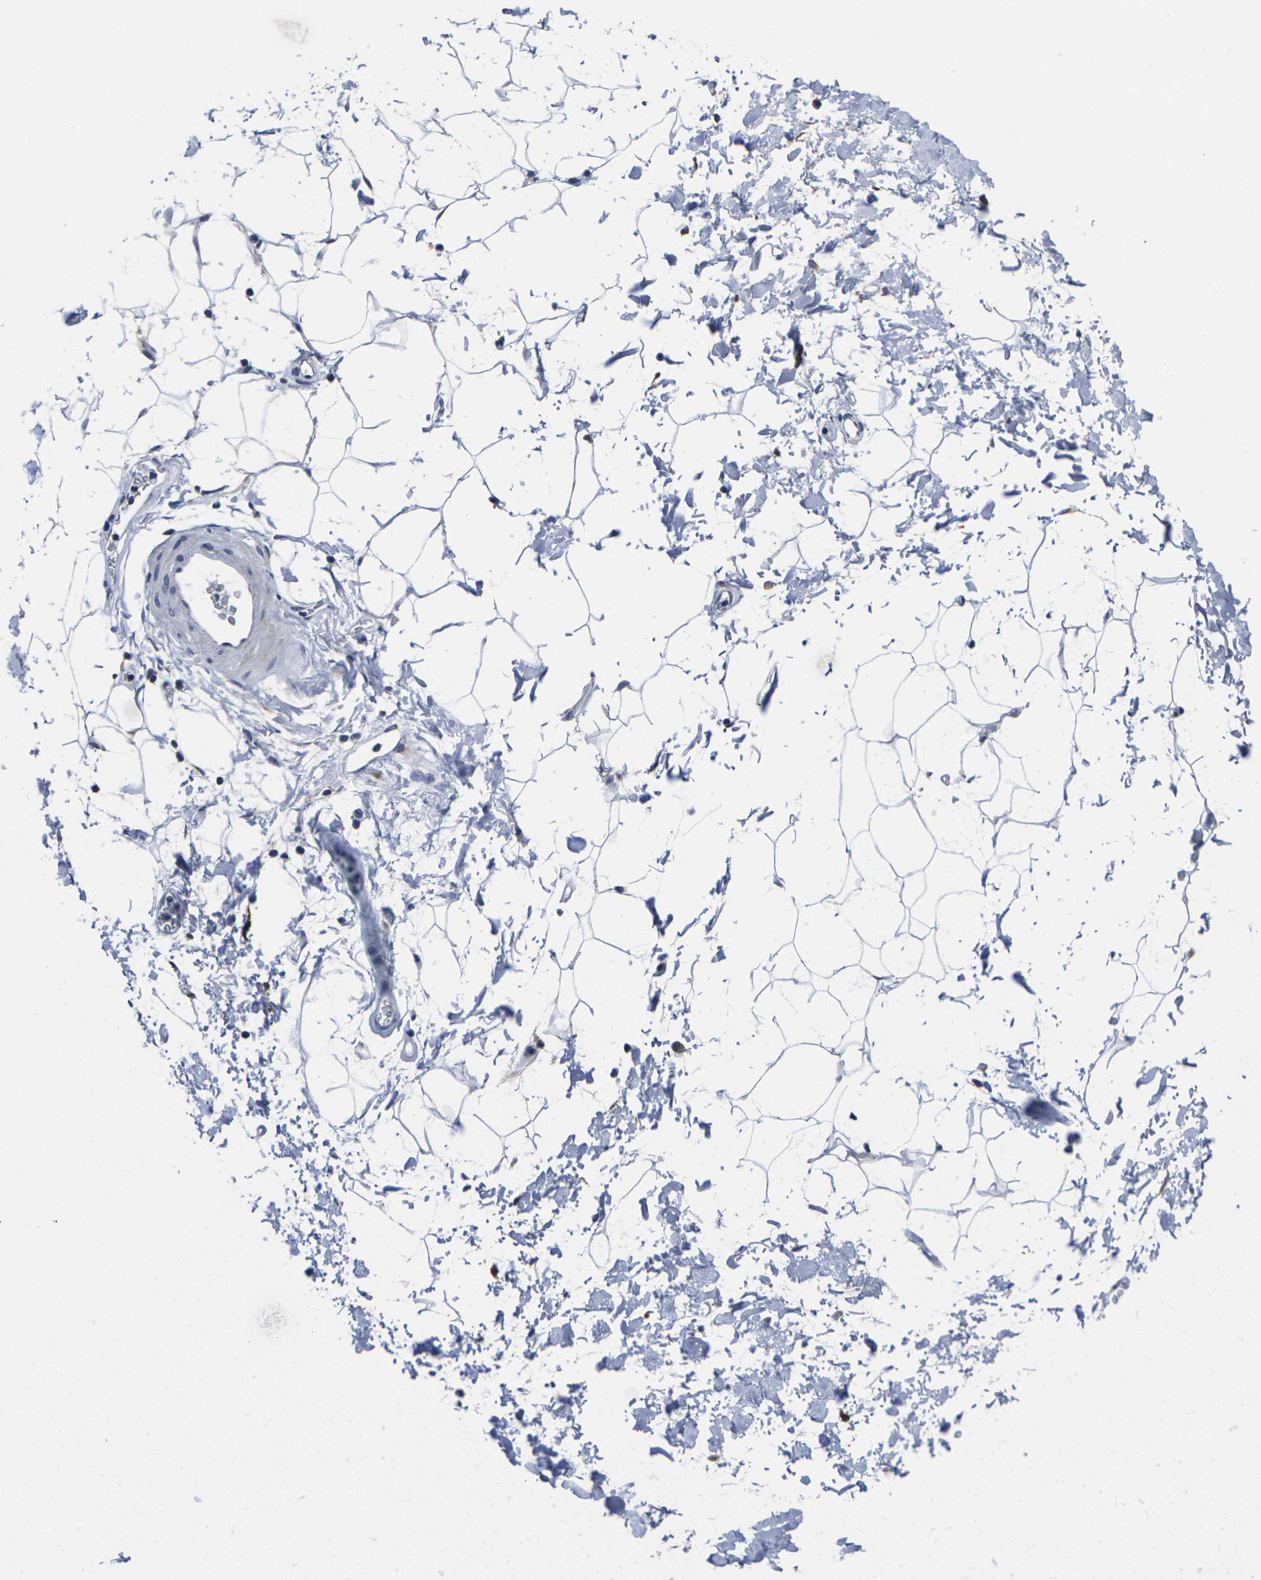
{"staining": {"intensity": "negative", "quantity": "none", "location": "none"}, "tissue": "adipose tissue", "cell_type": "Adipocytes", "image_type": "normal", "snomed": [{"axis": "morphology", "description": "Normal tissue, NOS"}, {"axis": "topography", "description": "Soft tissue"}], "caption": "A micrograph of adipose tissue stained for a protein displays no brown staining in adipocytes. The staining was performed using DAB to visualize the protein expression in brown, while the nuclei were stained in blue with hematoxylin (Magnification: 20x).", "gene": "CYP2C8", "patient": {"sex": "male", "age": 72}}